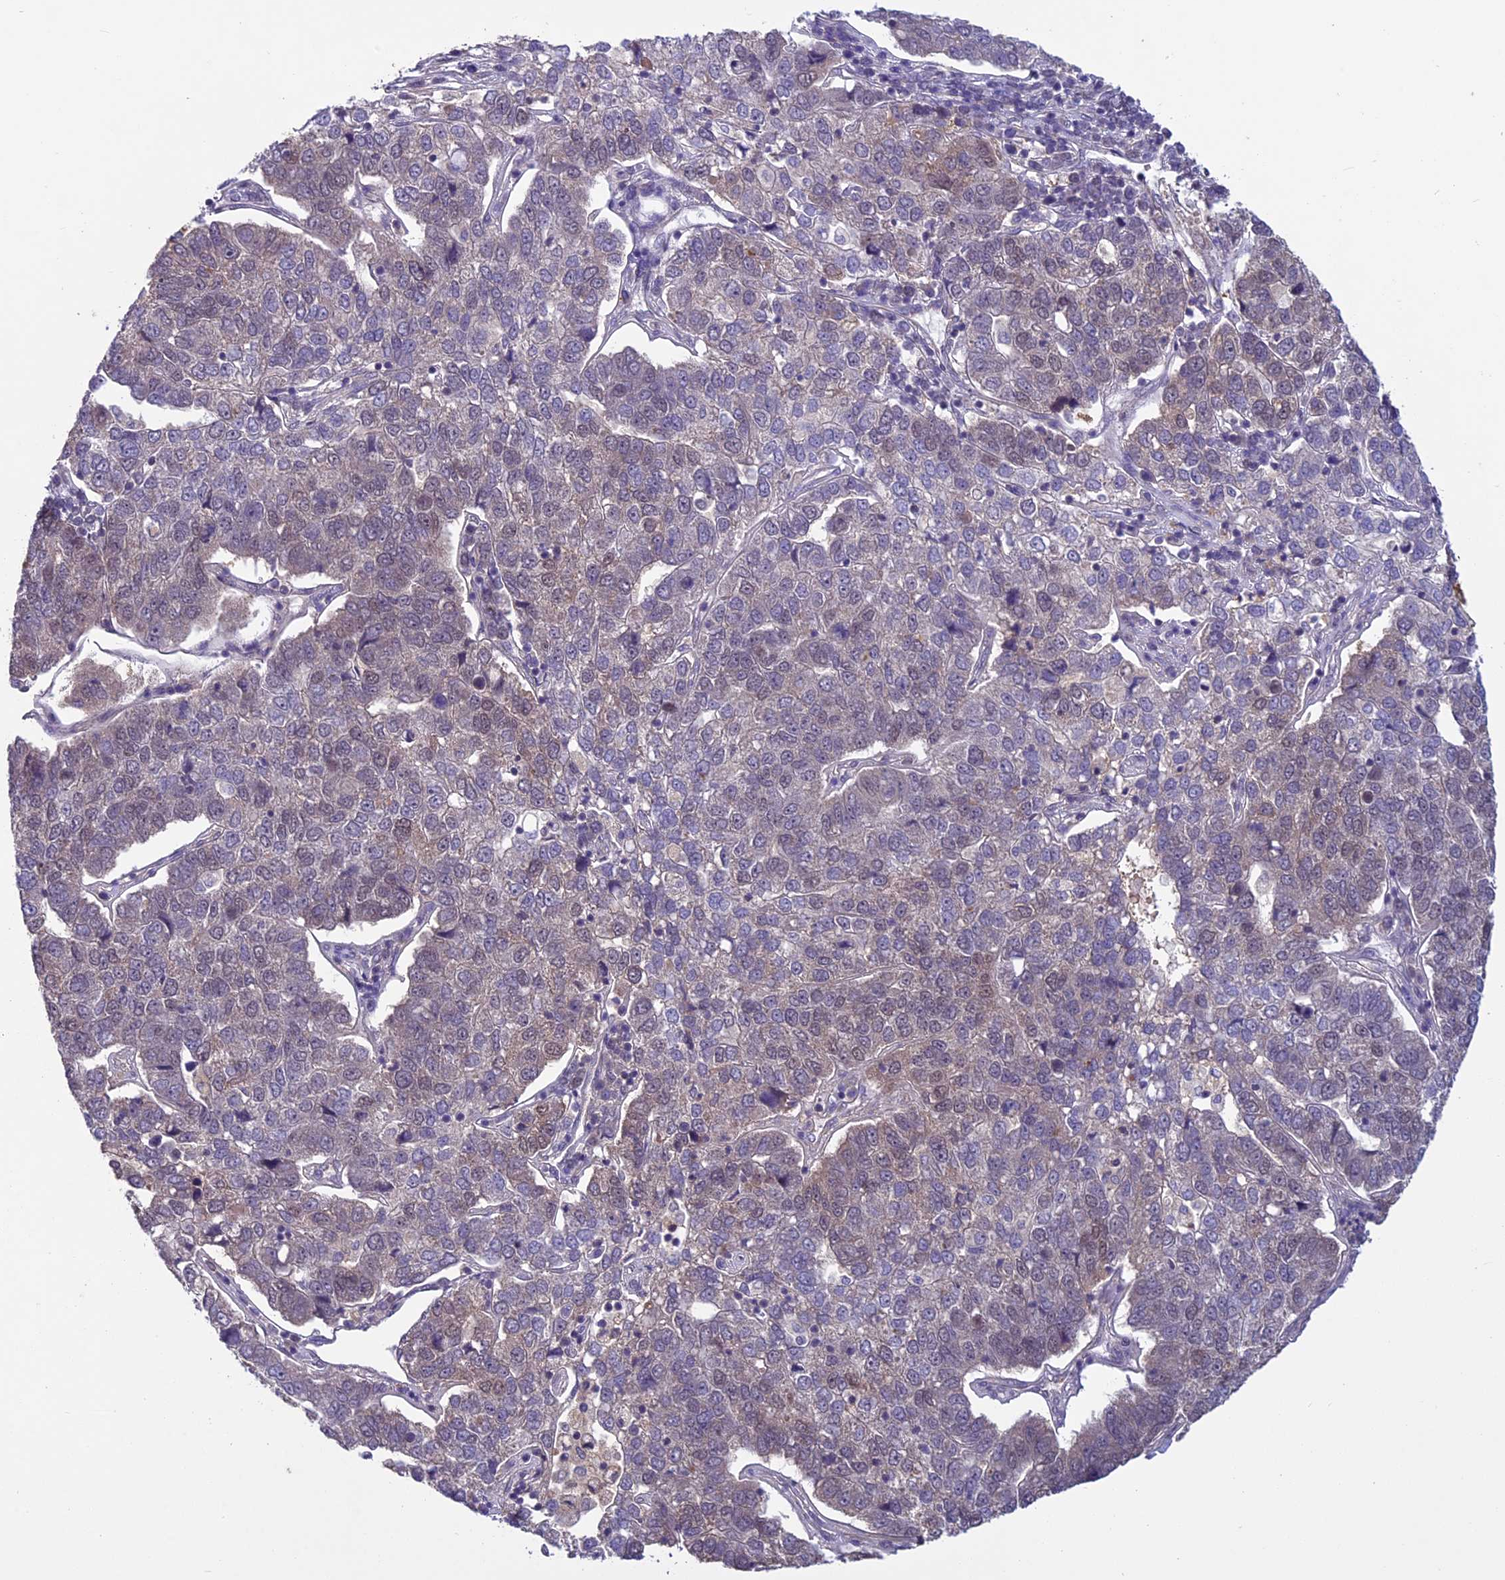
{"staining": {"intensity": "moderate", "quantity": "<25%", "location": "nuclear"}, "tissue": "pancreatic cancer", "cell_type": "Tumor cells", "image_type": "cancer", "snomed": [{"axis": "morphology", "description": "Adenocarcinoma, NOS"}, {"axis": "topography", "description": "Pancreas"}], "caption": "Immunohistochemistry (IHC) of adenocarcinoma (pancreatic) reveals low levels of moderate nuclear staining in approximately <25% of tumor cells.", "gene": "C3orf70", "patient": {"sex": "female", "age": 61}}